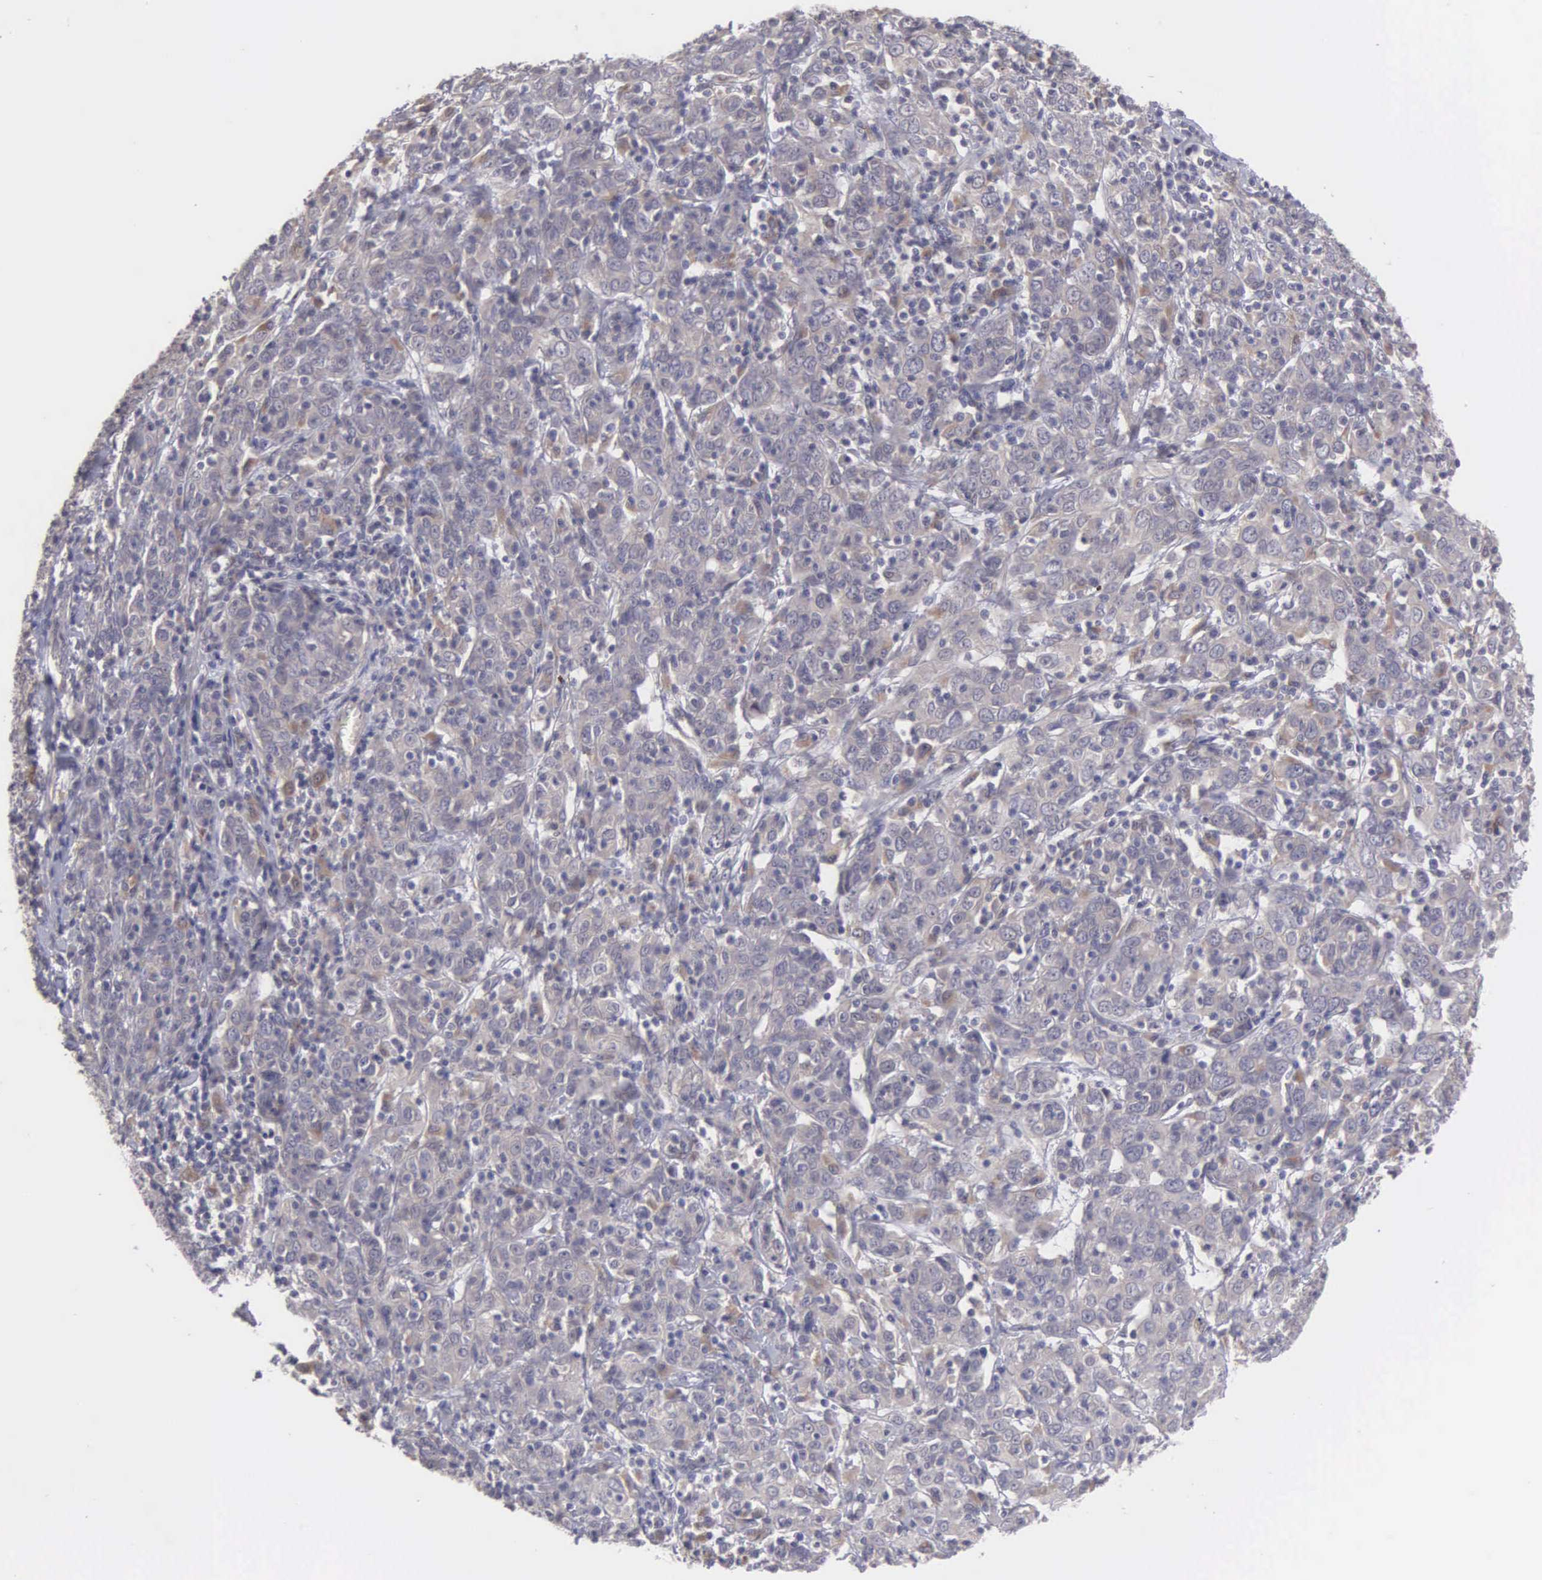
{"staining": {"intensity": "weak", "quantity": ">75%", "location": "cytoplasmic/membranous"}, "tissue": "cervical cancer", "cell_type": "Tumor cells", "image_type": "cancer", "snomed": [{"axis": "morphology", "description": "Normal tissue, NOS"}, {"axis": "morphology", "description": "Squamous cell carcinoma, NOS"}, {"axis": "topography", "description": "Cervix"}], "caption": "This is a micrograph of immunohistochemistry (IHC) staining of squamous cell carcinoma (cervical), which shows weak positivity in the cytoplasmic/membranous of tumor cells.", "gene": "RTL10", "patient": {"sex": "female", "age": 67}}